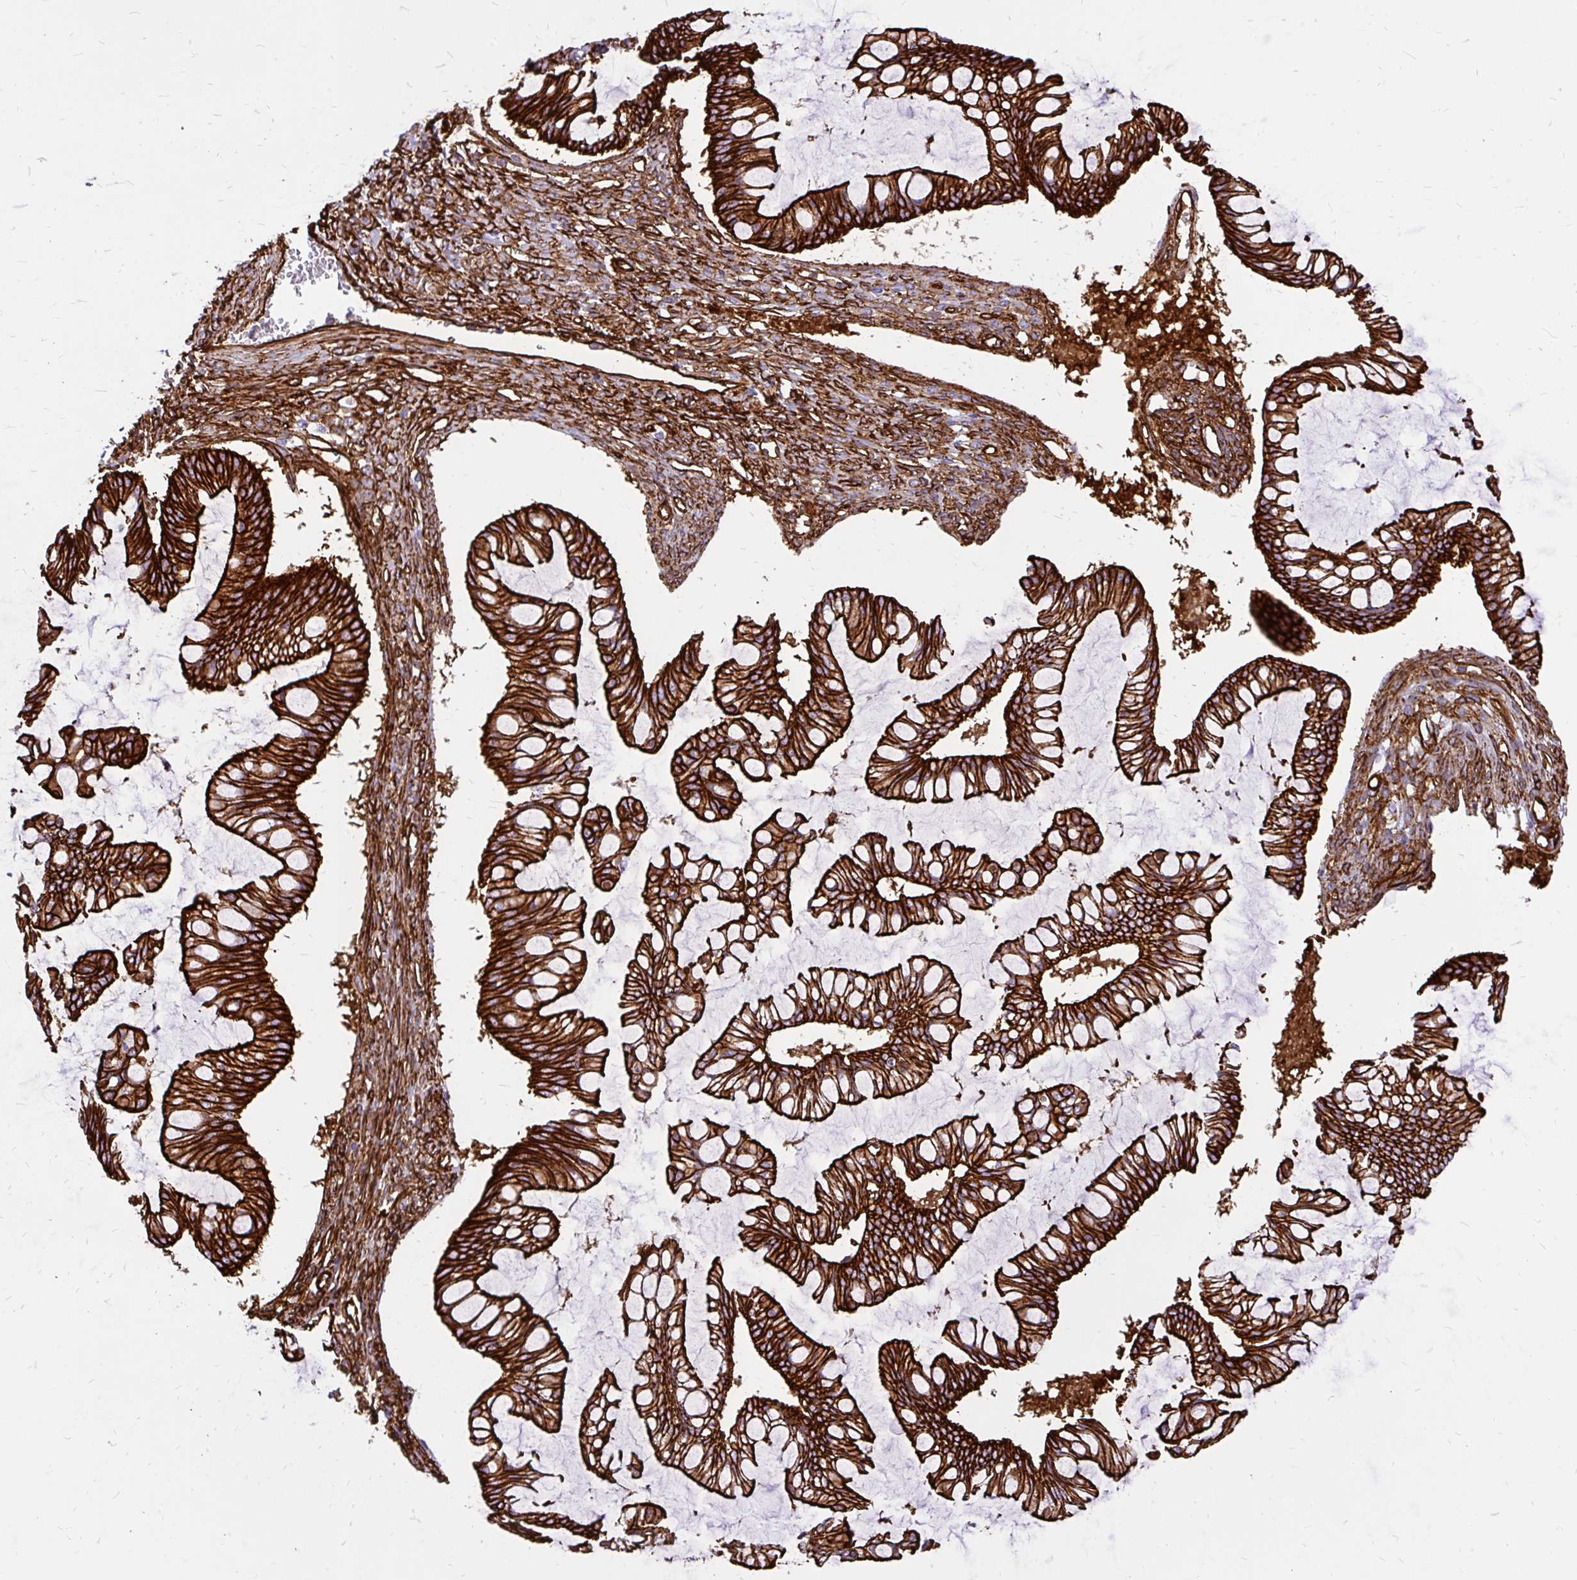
{"staining": {"intensity": "strong", "quantity": ">75%", "location": "cytoplasmic/membranous"}, "tissue": "ovarian cancer", "cell_type": "Tumor cells", "image_type": "cancer", "snomed": [{"axis": "morphology", "description": "Cystadenocarcinoma, mucinous, NOS"}, {"axis": "topography", "description": "Ovary"}], "caption": "Tumor cells show high levels of strong cytoplasmic/membranous staining in approximately >75% of cells in human mucinous cystadenocarcinoma (ovarian).", "gene": "MAP1LC3B", "patient": {"sex": "female", "age": 73}}